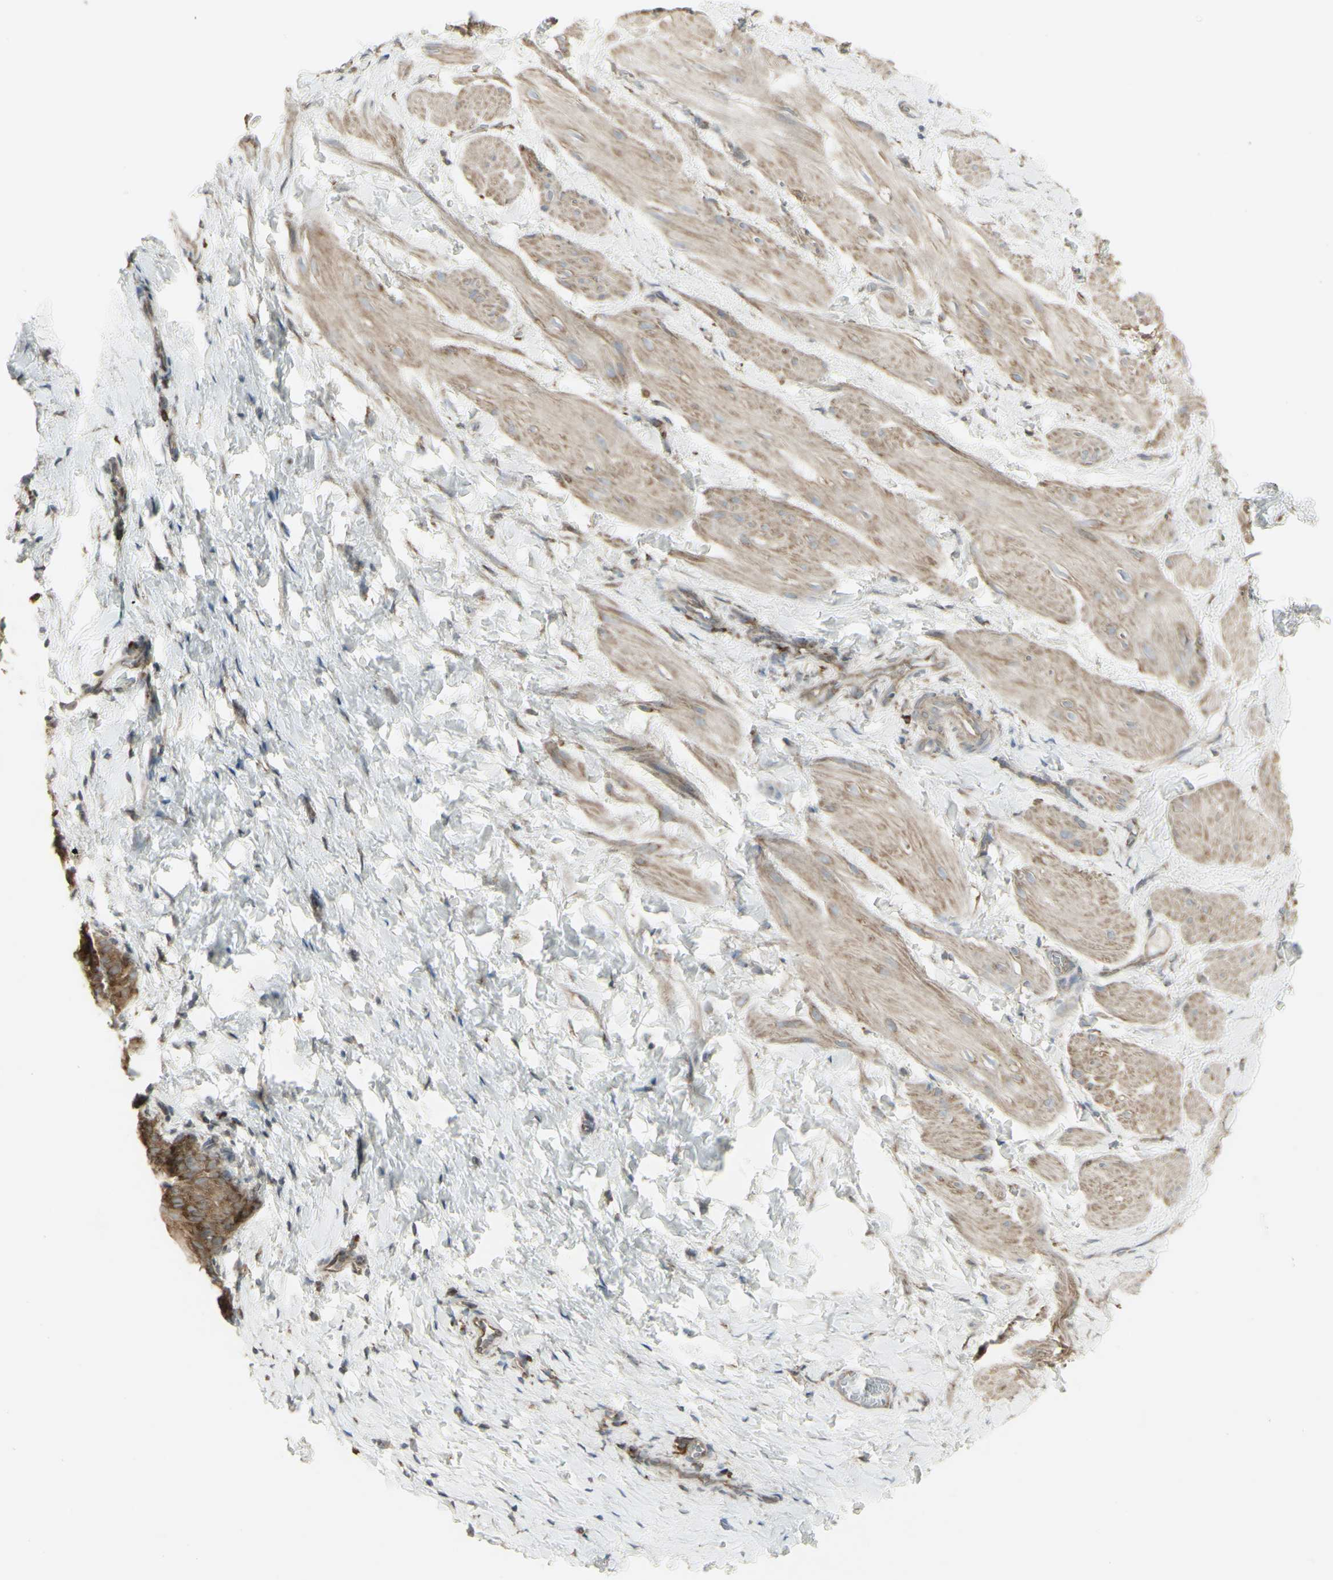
{"staining": {"intensity": "weak", "quantity": ">75%", "location": "cytoplasmic/membranous"}, "tissue": "smooth muscle", "cell_type": "Smooth muscle cells", "image_type": "normal", "snomed": [{"axis": "morphology", "description": "Normal tissue, NOS"}, {"axis": "topography", "description": "Smooth muscle"}], "caption": "Smooth muscle stained with IHC exhibits weak cytoplasmic/membranous staining in about >75% of smooth muscle cells.", "gene": "FKBP3", "patient": {"sex": "male", "age": 16}}